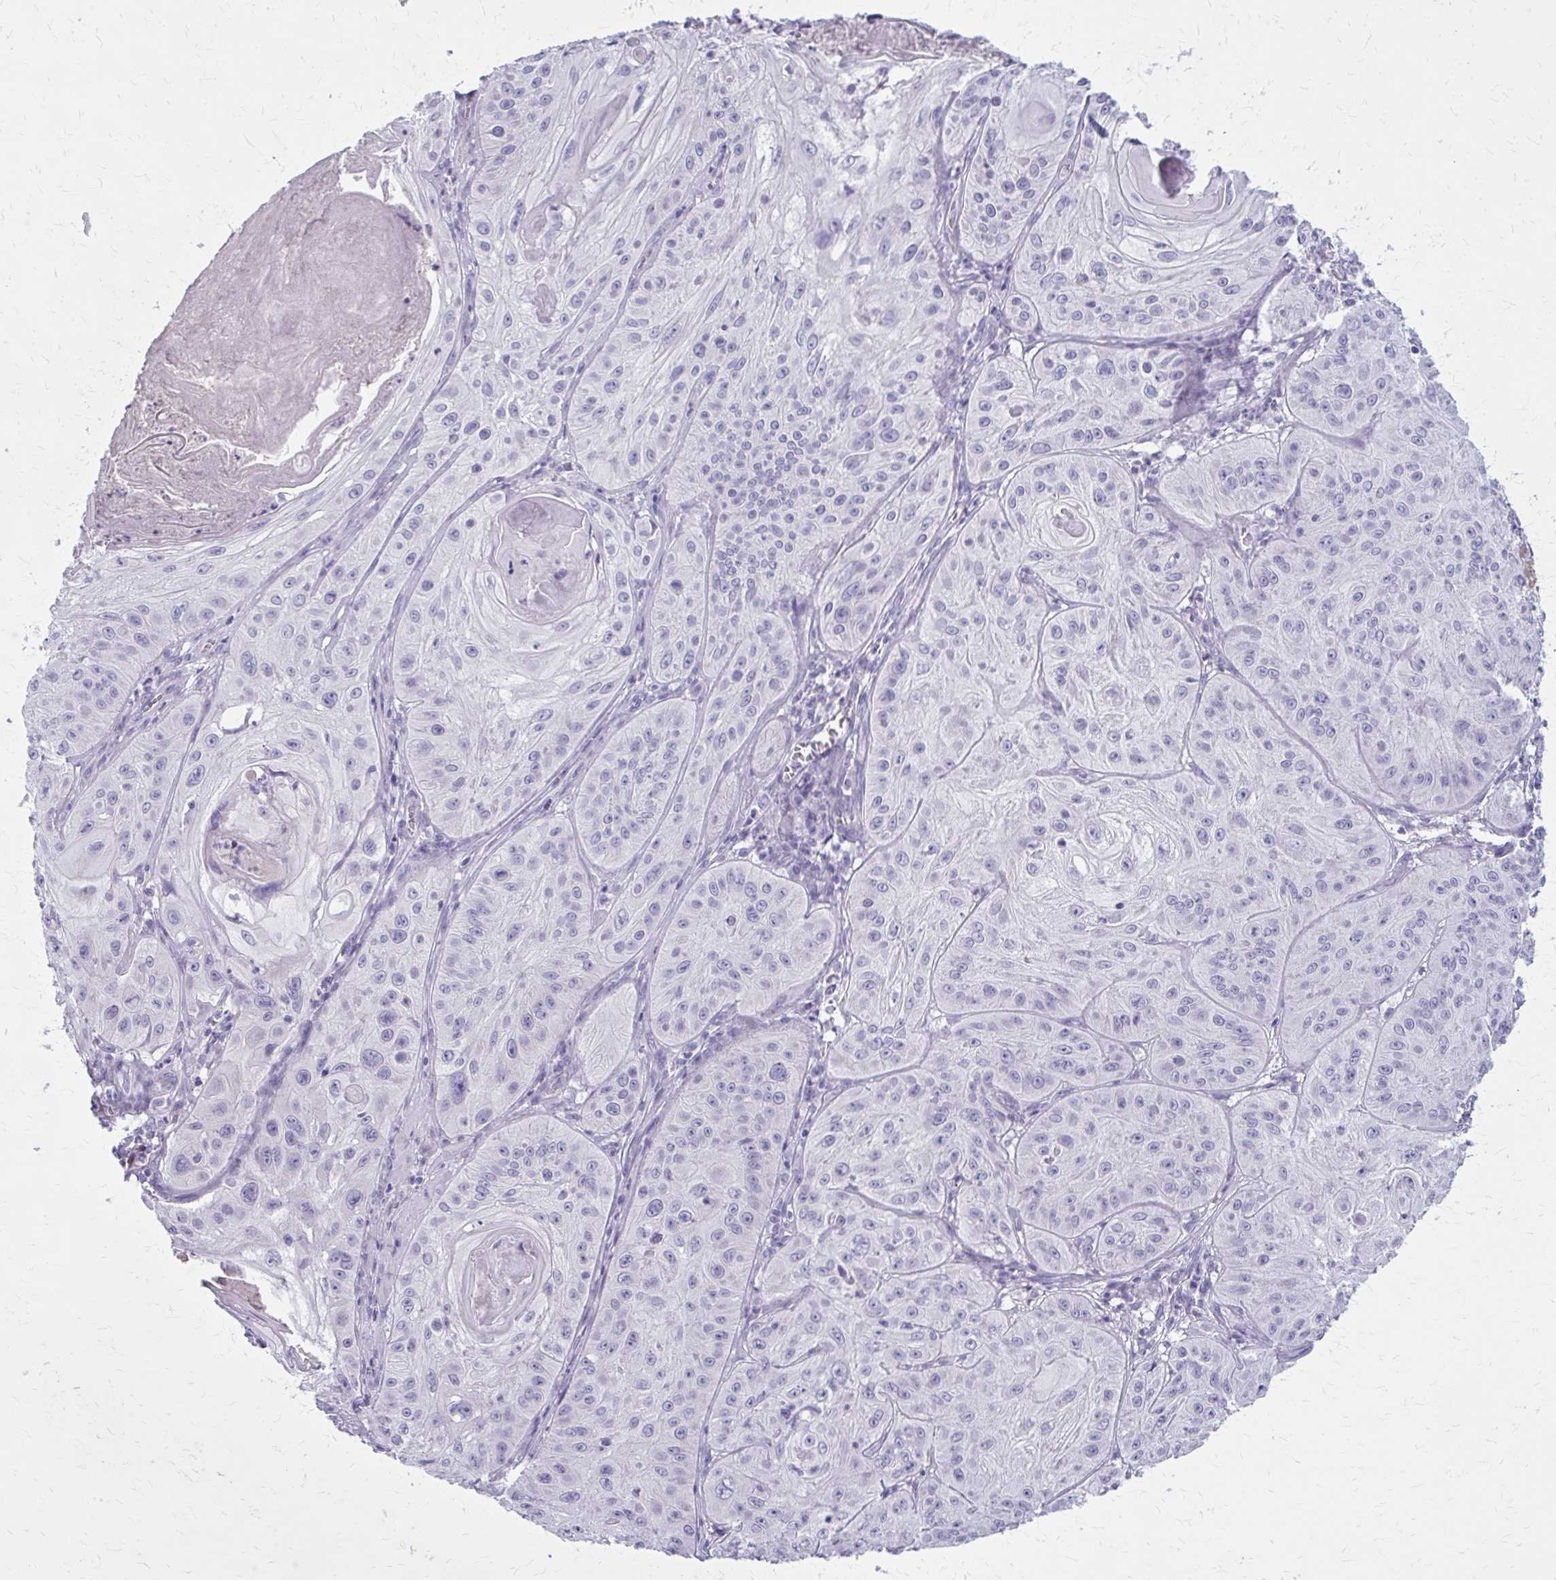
{"staining": {"intensity": "negative", "quantity": "none", "location": "none"}, "tissue": "skin cancer", "cell_type": "Tumor cells", "image_type": "cancer", "snomed": [{"axis": "morphology", "description": "Squamous cell carcinoma, NOS"}, {"axis": "topography", "description": "Skin"}], "caption": "The IHC image has no significant expression in tumor cells of skin cancer (squamous cell carcinoma) tissue.", "gene": "CASQ2", "patient": {"sex": "male", "age": 85}}